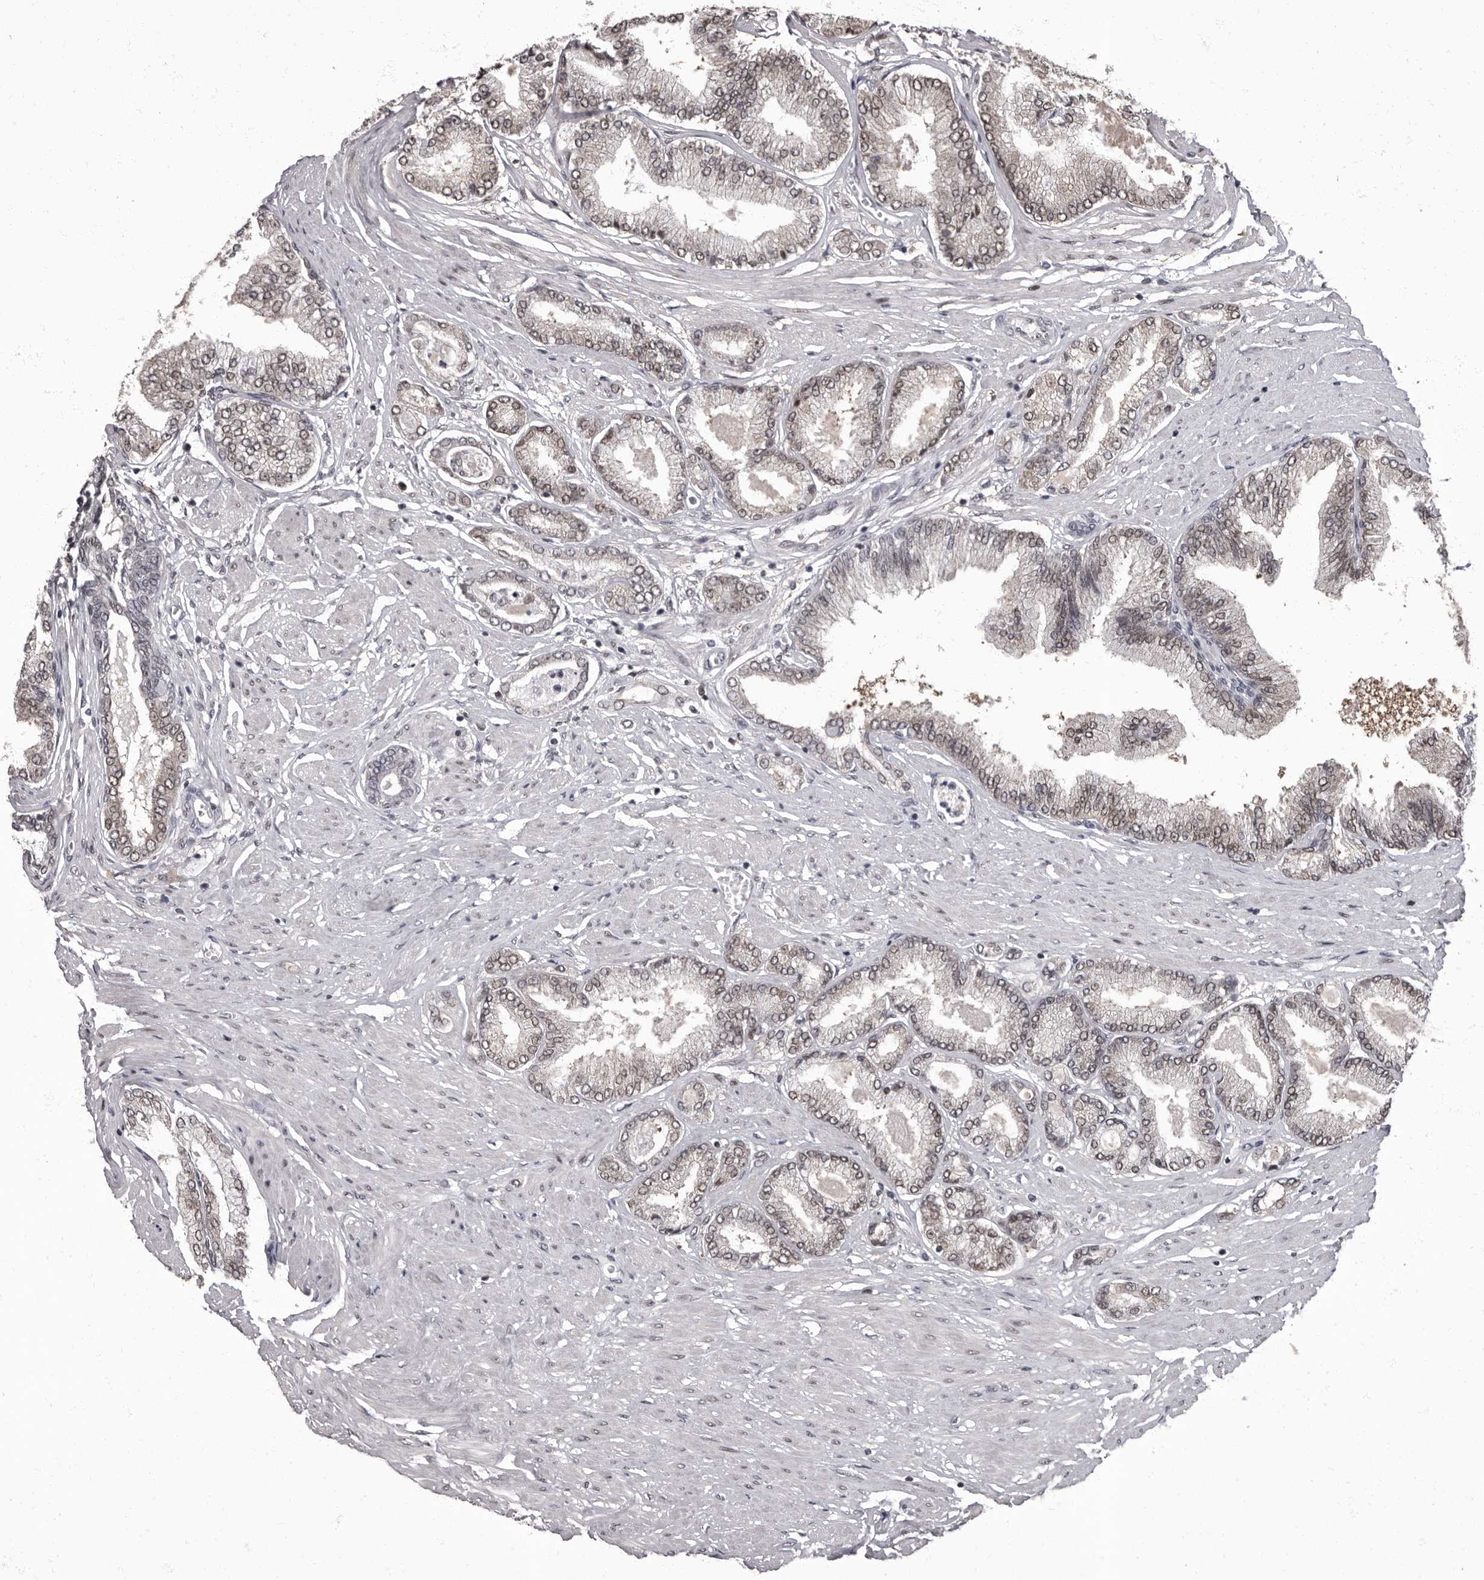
{"staining": {"intensity": "weak", "quantity": ">75%", "location": "nuclear"}, "tissue": "prostate cancer", "cell_type": "Tumor cells", "image_type": "cancer", "snomed": [{"axis": "morphology", "description": "Adenocarcinoma, Low grade"}, {"axis": "topography", "description": "Prostate"}], "caption": "Tumor cells display low levels of weak nuclear staining in about >75% of cells in prostate low-grade adenocarcinoma. (DAB (3,3'-diaminobenzidine) IHC, brown staining for protein, blue staining for nuclei).", "gene": "C1orf50", "patient": {"sex": "male", "age": 63}}